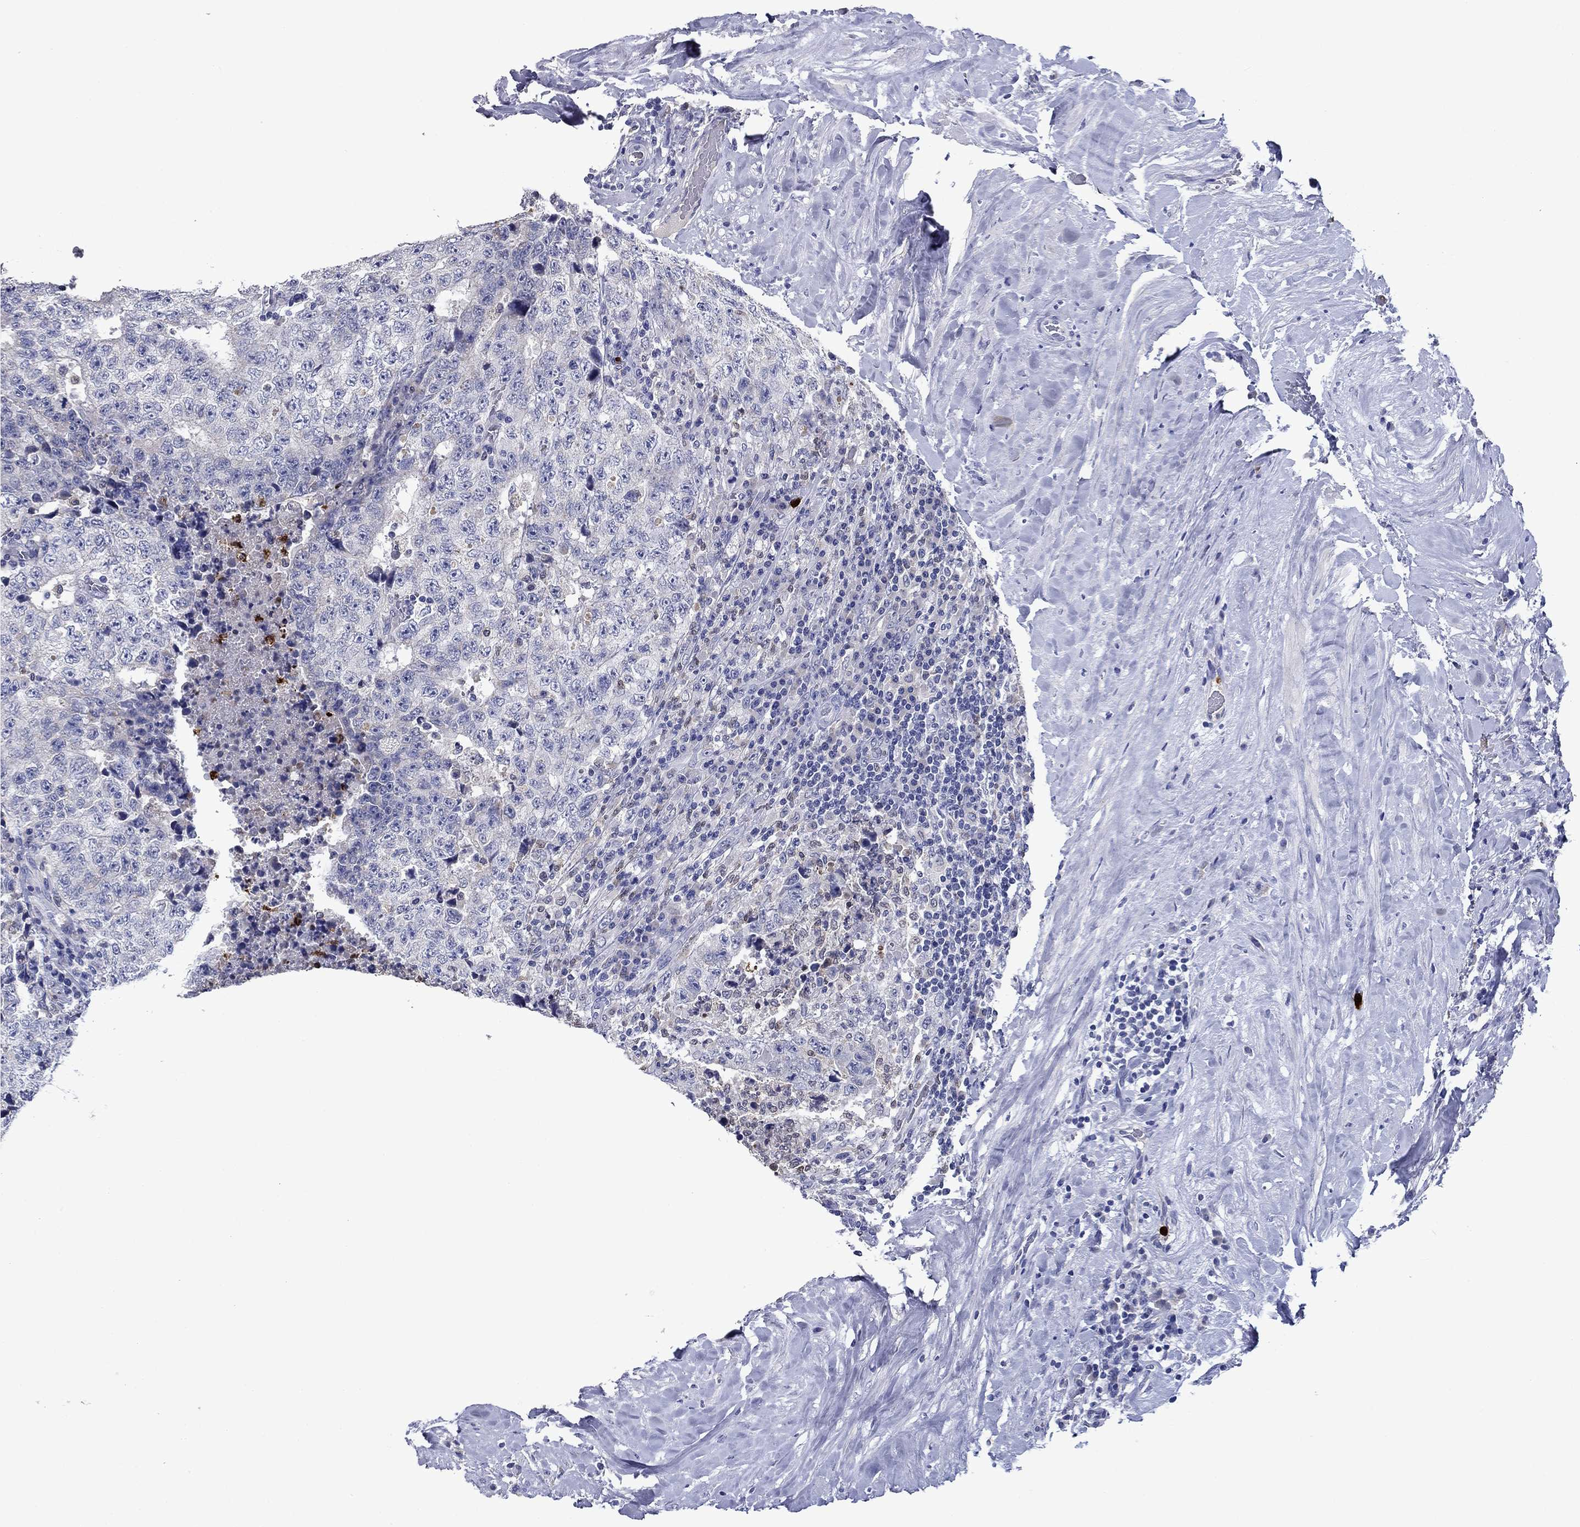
{"staining": {"intensity": "weak", "quantity": "<25%", "location": "cytoplasmic/membranous"}, "tissue": "testis cancer", "cell_type": "Tumor cells", "image_type": "cancer", "snomed": [{"axis": "morphology", "description": "Necrosis, NOS"}, {"axis": "morphology", "description": "Carcinoma, Embryonal, NOS"}, {"axis": "topography", "description": "Testis"}], "caption": "Micrograph shows no significant protein expression in tumor cells of testis cancer. (Brightfield microscopy of DAB IHC at high magnification).", "gene": "IRF5", "patient": {"sex": "male", "age": 19}}